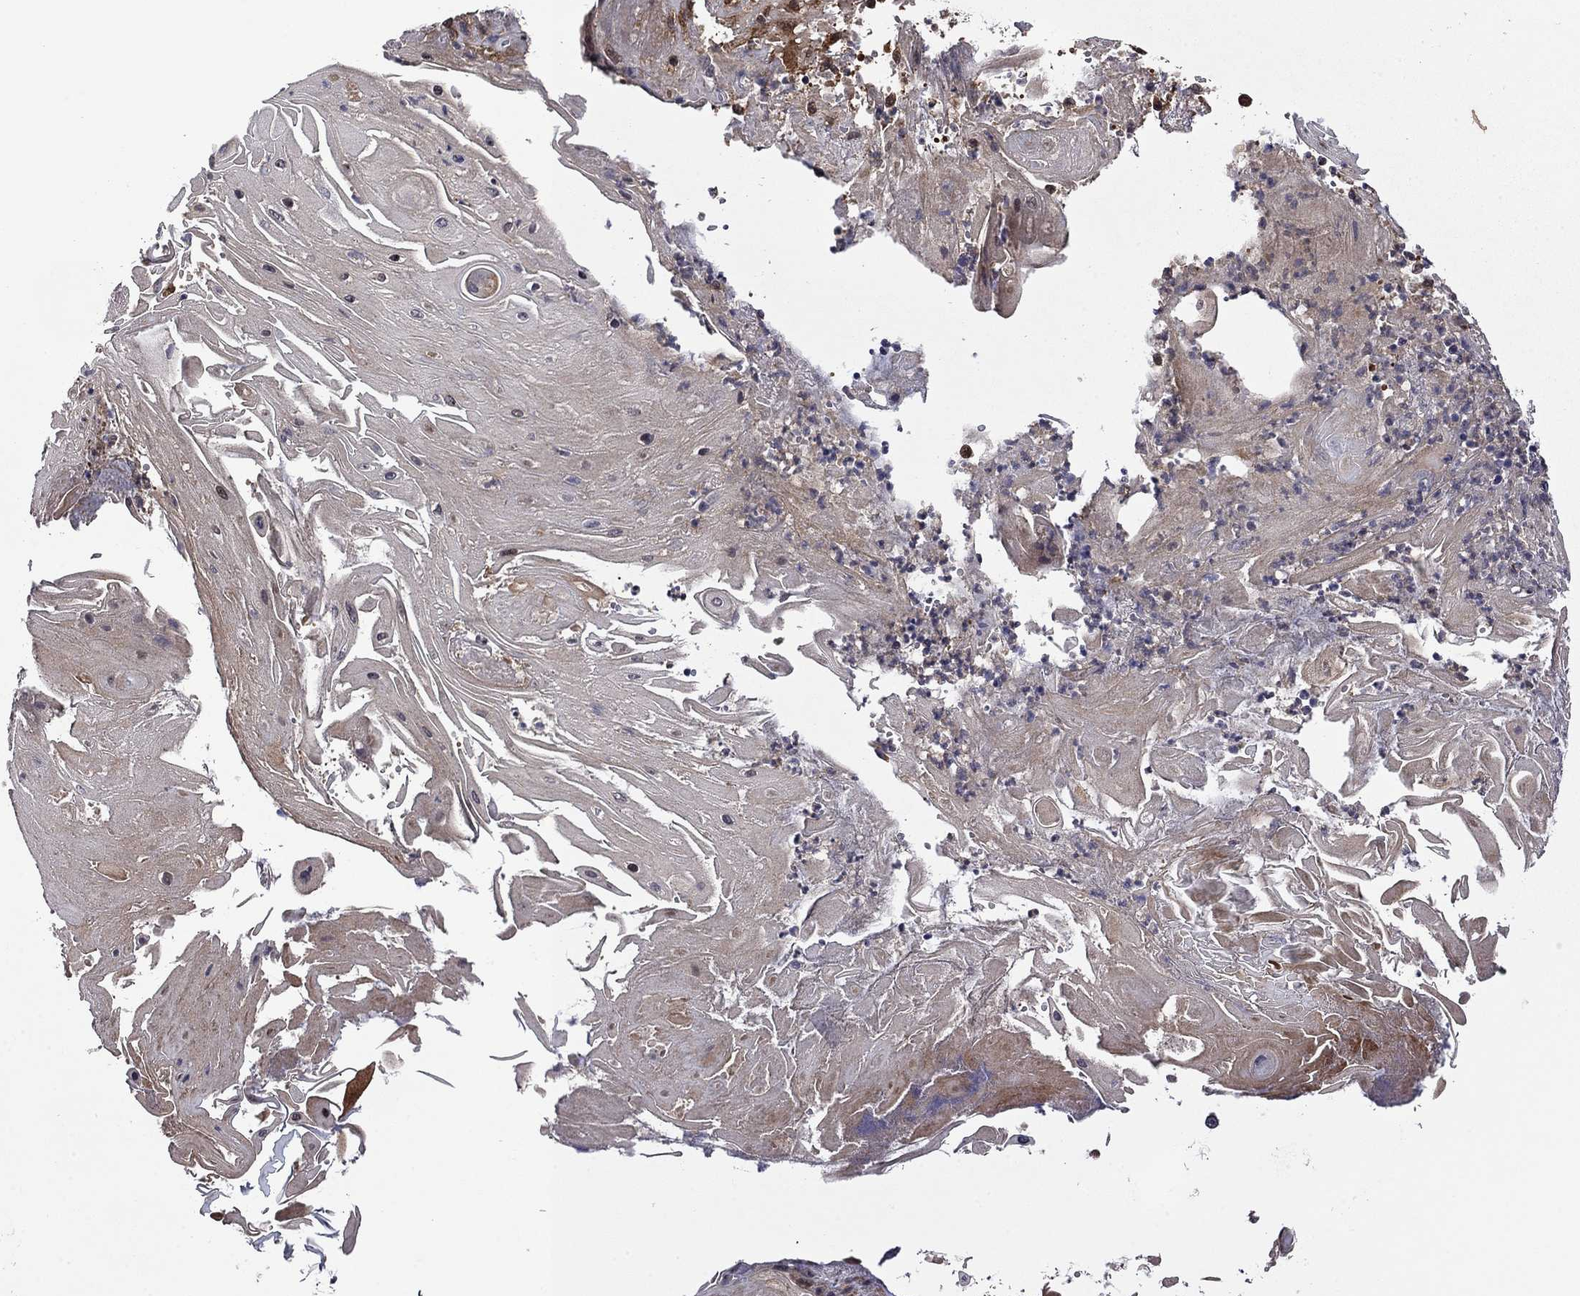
{"staining": {"intensity": "negative", "quantity": "none", "location": "none"}, "tissue": "skin cancer", "cell_type": "Tumor cells", "image_type": "cancer", "snomed": [{"axis": "morphology", "description": "Squamous cell carcinoma, NOS"}, {"axis": "topography", "description": "Skin"}], "caption": "DAB immunohistochemical staining of skin cancer (squamous cell carcinoma) reveals no significant expression in tumor cells. (Stains: DAB immunohistochemistry with hematoxylin counter stain, Microscopy: brightfield microscopy at high magnification).", "gene": "TPMT", "patient": {"sex": "male", "age": 62}}